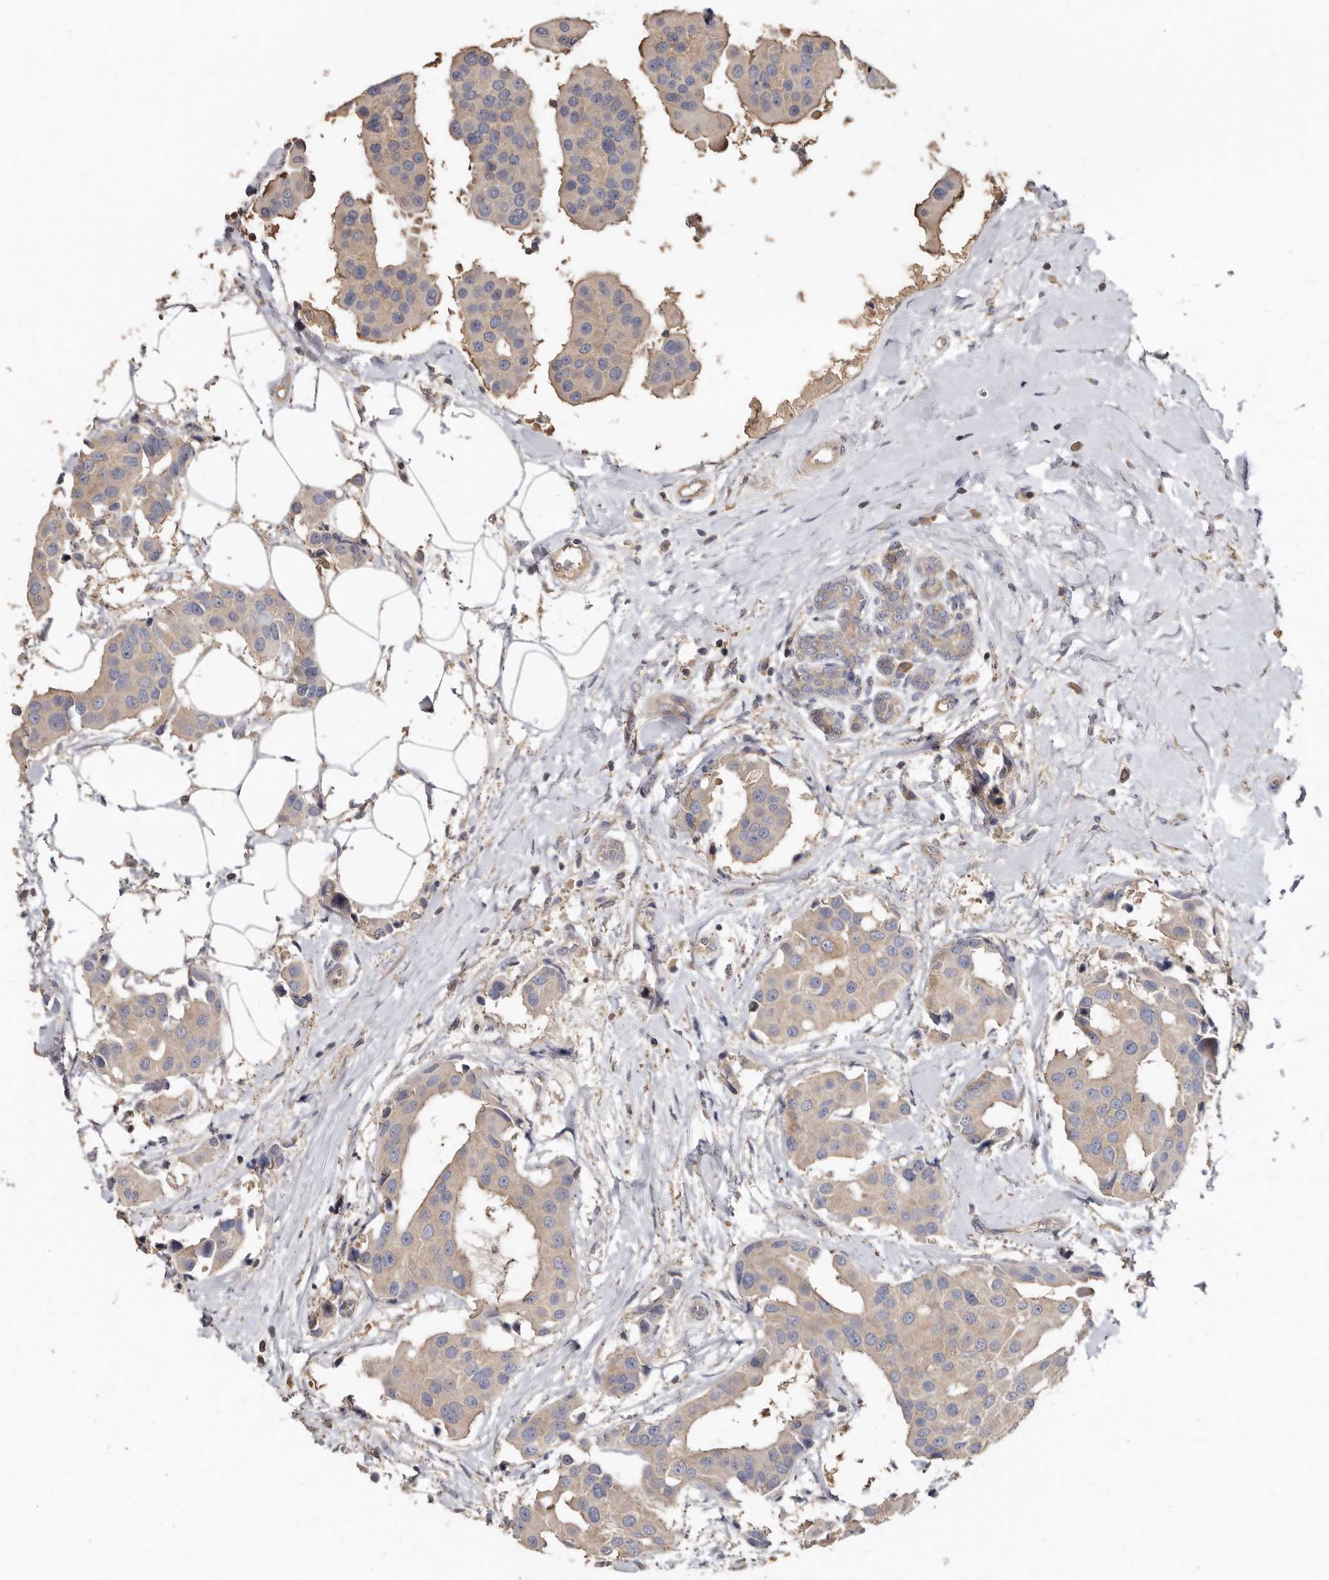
{"staining": {"intensity": "weak", "quantity": "25%-75%", "location": "cytoplasmic/membranous"}, "tissue": "breast cancer", "cell_type": "Tumor cells", "image_type": "cancer", "snomed": [{"axis": "morphology", "description": "Normal tissue, NOS"}, {"axis": "morphology", "description": "Duct carcinoma"}, {"axis": "topography", "description": "Breast"}], "caption": "Breast cancer tissue displays weak cytoplasmic/membranous positivity in about 25%-75% of tumor cells, visualized by immunohistochemistry. Ihc stains the protein in brown and the nuclei are stained blue.", "gene": "FLCN", "patient": {"sex": "female", "age": 39}}